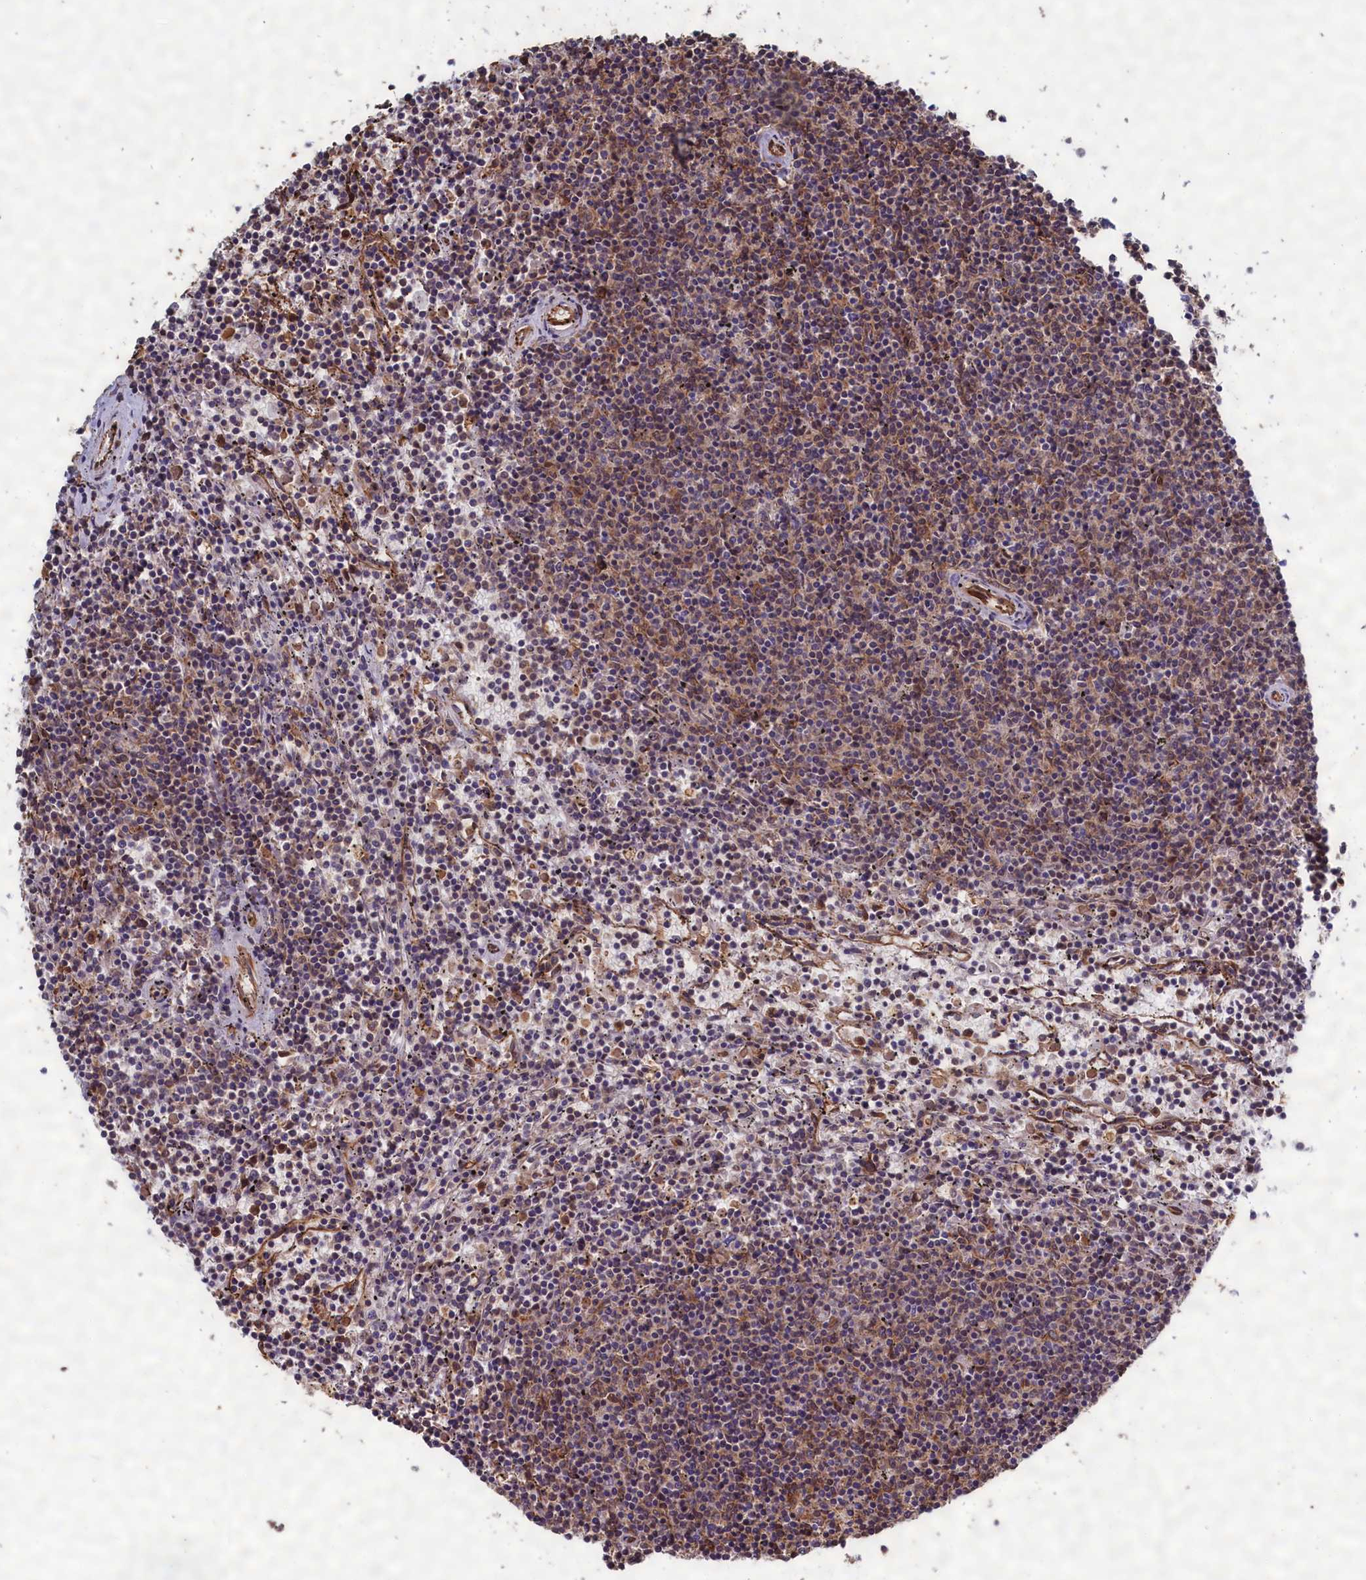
{"staining": {"intensity": "moderate", "quantity": "<25%", "location": "cytoplasmic/membranous"}, "tissue": "lymphoma", "cell_type": "Tumor cells", "image_type": "cancer", "snomed": [{"axis": "morphology", "description": "Malignant lymphoma, non-Hodgkin's type, Low grade"}, {"axis": "topography", "description": "Spleen"}], "caption": "Immunohistochemical staining of low-grade malignant lymphoma, non-Hodgkin's type reveals low levels of moderate cytoplasmic/membranous protein staining in approximately <25% of tumor cells.", "gene": "CCDC124", "patient": {"sex": "female", "age": 50}}